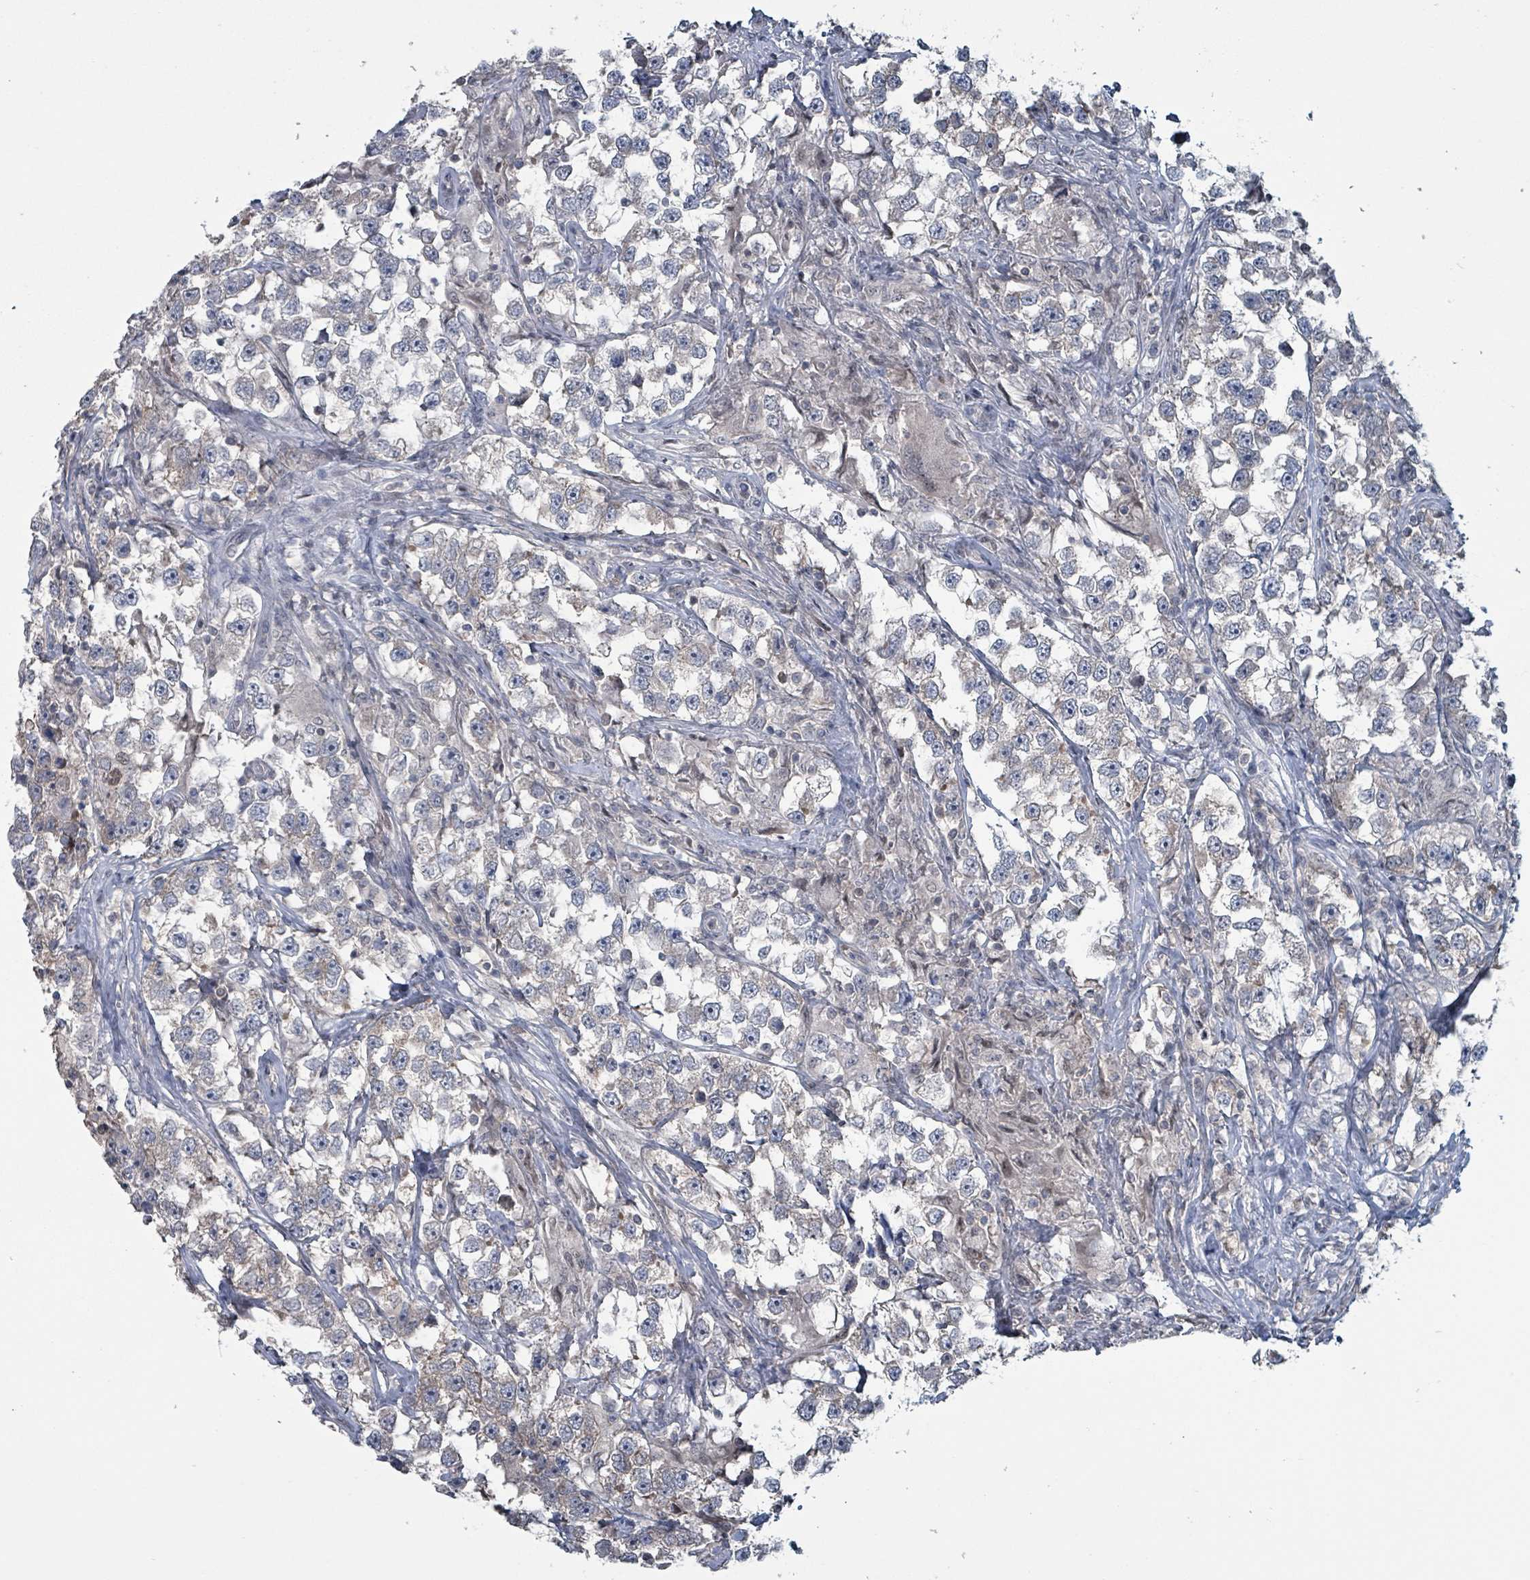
{"staining": {"intensity": "moderate", "quantity": "<25%", "location": "cytoplasmic/membranous"}, "tissue": "testis cancer", "cell_type": "Tumor cells", "image_type": "cancer", "snomed": [{"axis": "morphology", "description": "Seminoma, NOS"}, {"axis": "topography", "description": "Testis"}], "caption": "Protein expression analysis of human seminoma (testis) reveals moderate cytoplasmic/membranous staining in about <25% of tumor cells. (brown staining indicates protein expression, while blue staining denotes nuclei).", "gene": "BIVM", "patient": {"sex": "male", "age": 46}}